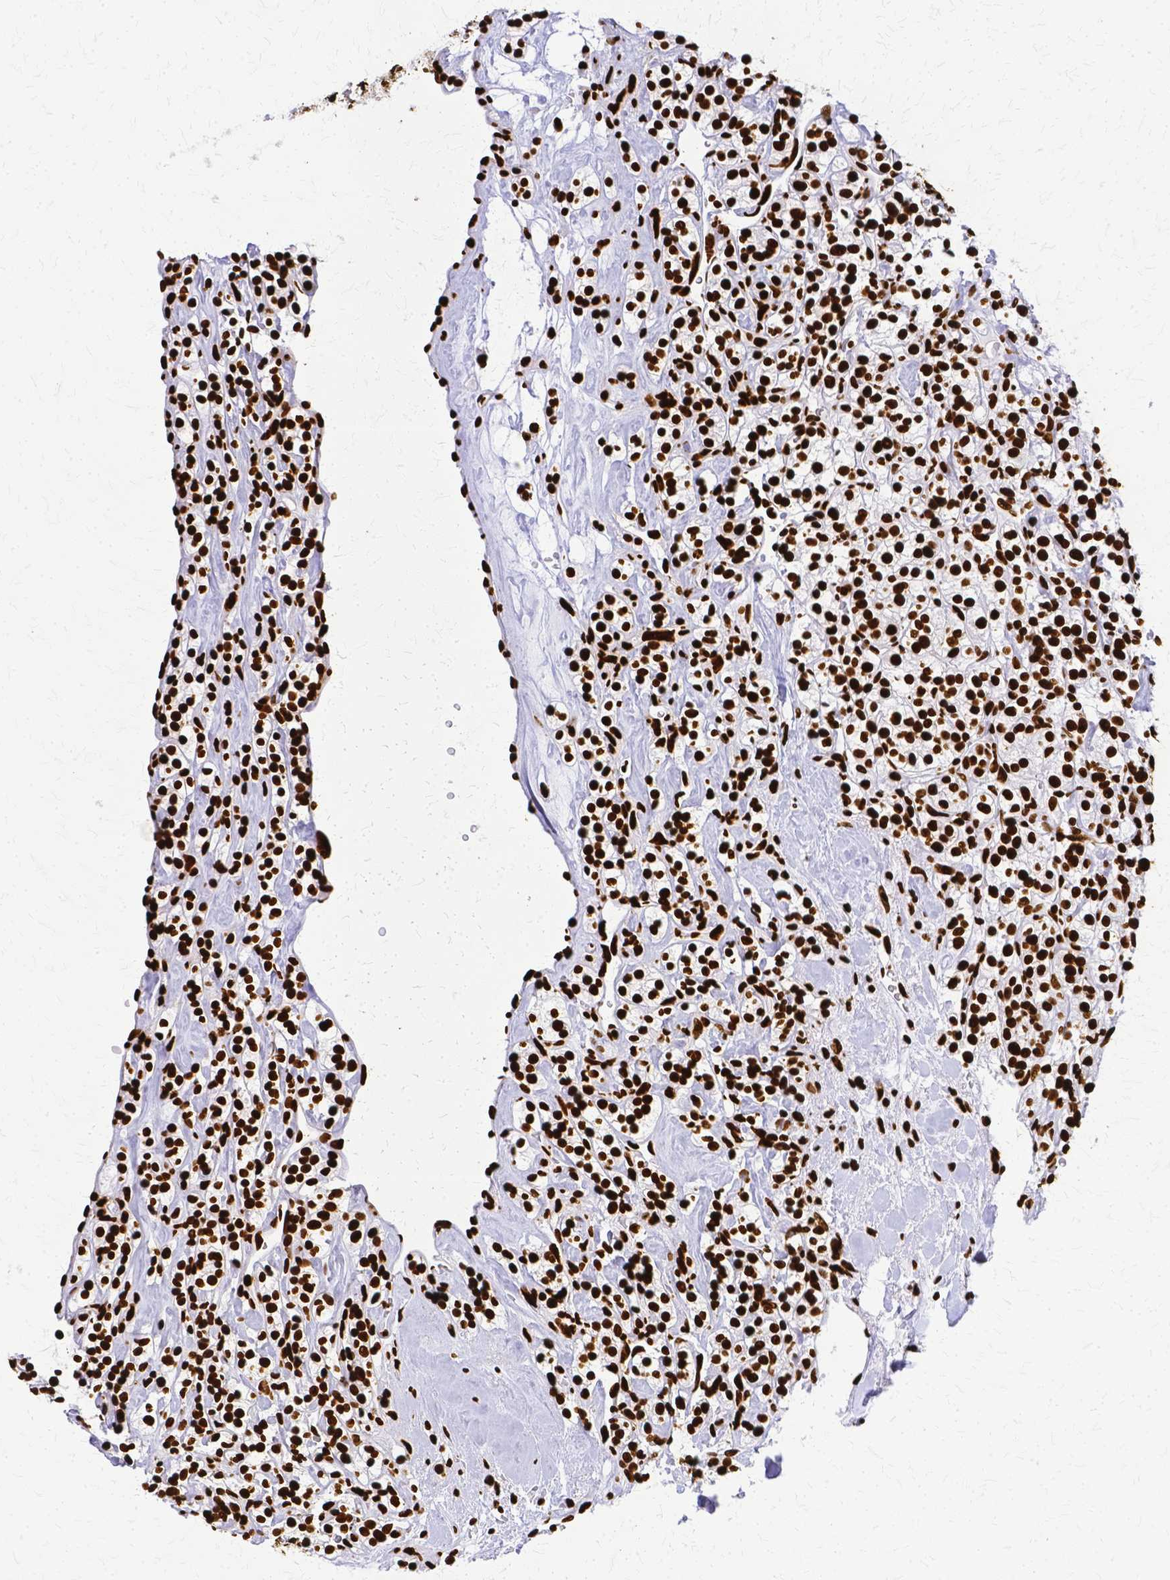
{"staining": {"intensity": "strong", "quantity": ">75%", "location": "nuclear"}, "tissue": "renal cancer", "cell_type": "Tumor cells", "image_type": "cancer", "snomed": [{"axis": "morphology", "description": "Adenocarcinoma, NOS"}, {"axis": "topography", "description": "Kidney"}], "caption": "A high-resolution micrograph shows immunohistochemistry staining of renal adenocarcinoma, which reveals strong nuclear positivity in about >75% of tumor cells. The protein is stained brown, and the nuclei are stained in blue (DAB IHC with brightfield microscopy, high magnification).", "gene": "SFPQ", "patient": {"sex": "male", "age": 77}}